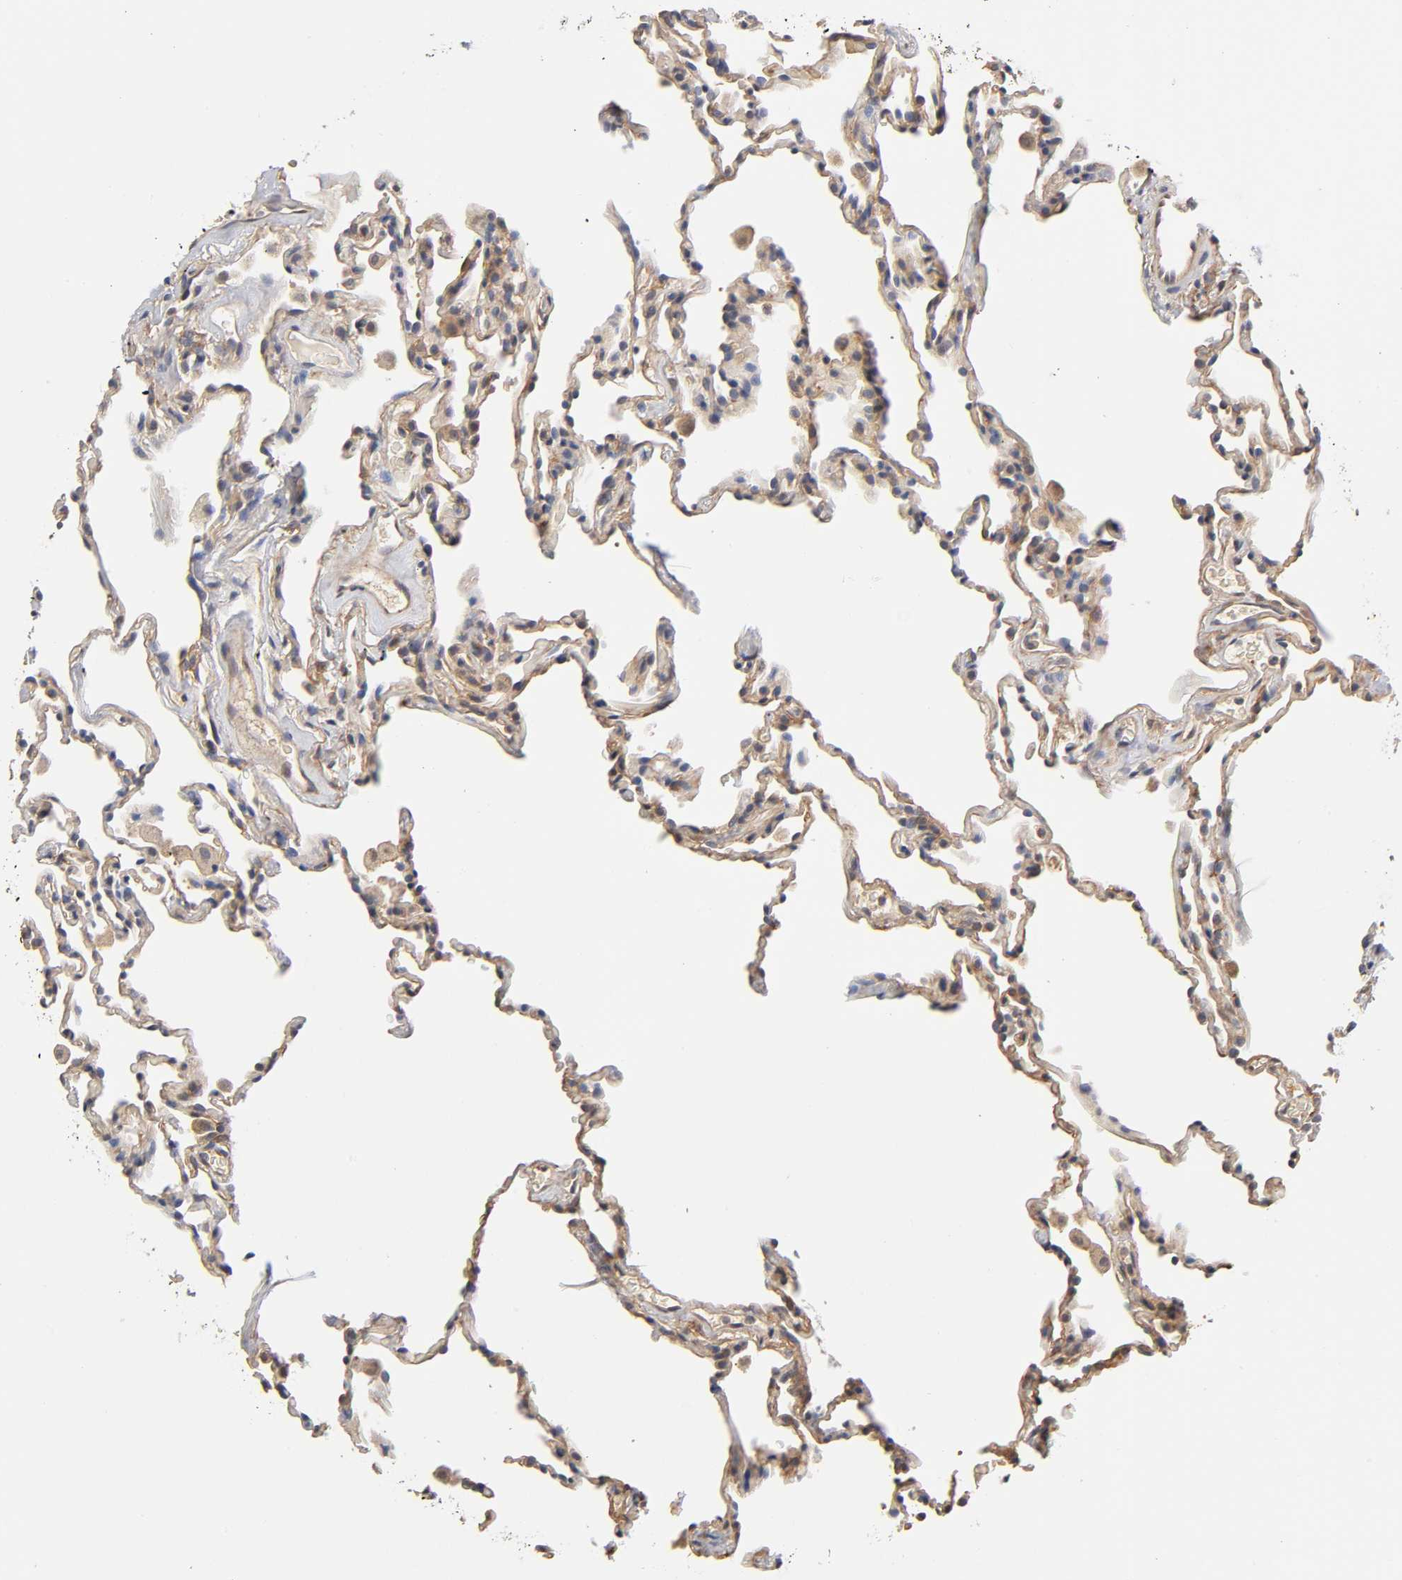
{"staining": {"intensity": "weak", "quantity": ">75%", "location": "cytoplasmic/membranous"}, "tissue": "lung", "cell_type": "Alveolar cells", "image_type": "normal", "snomed": [{"axis": "morphology", "description": "Normal tissue, NOS"}, {"axis": "morphology", "description": "Soft tissue tumor metastatic"}, {"axis": "topography", "description": "Lung"}], "caption": "Alveolar cells demonstrate low levels of weak cytoplasmic/membranous staining in about >75% of cells in normal lung.", "gene": "PDE5A", "patient": {"sex": "male", "age": 59}}